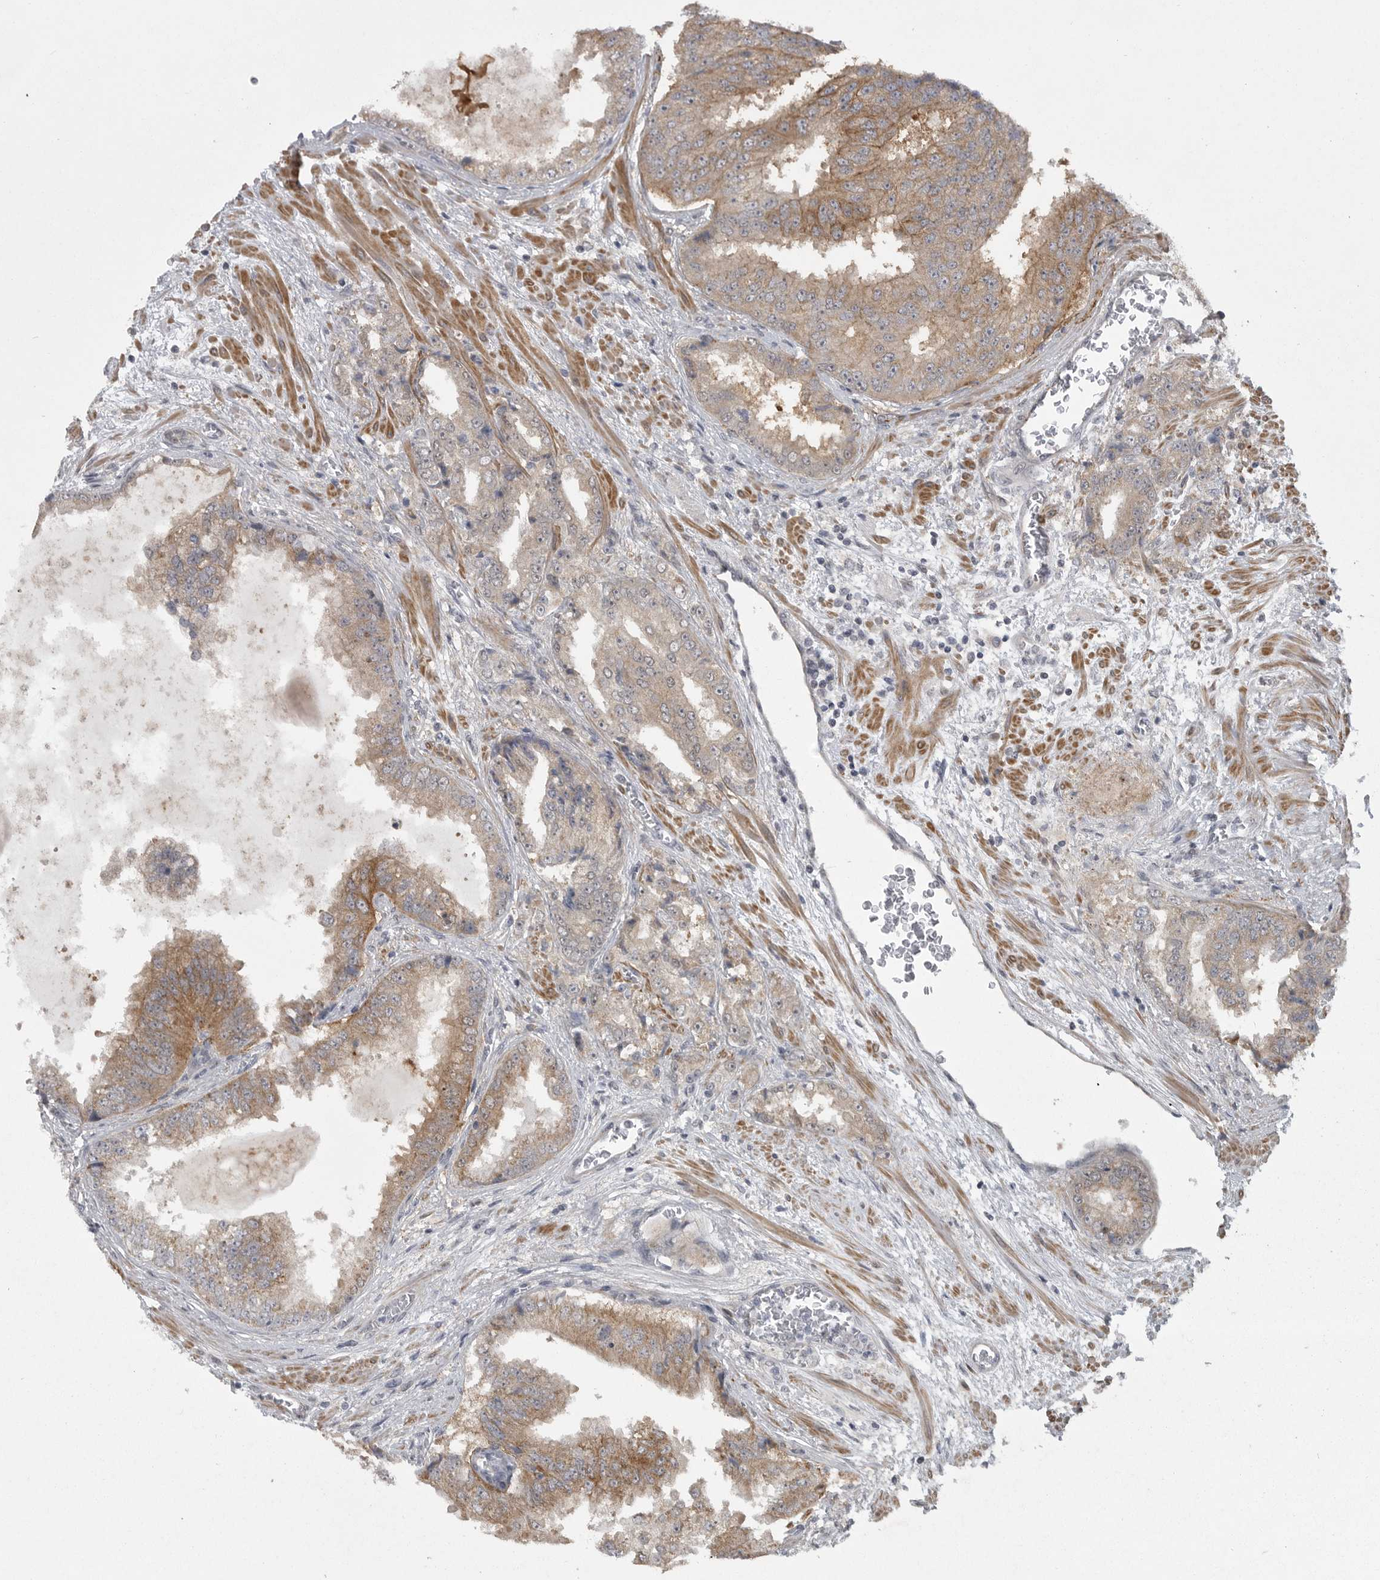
{"staining": {"intensity": "moderate", "quantity": "25%-75%", "location": "cytoplasmic/membranous"}, "tissue": "prostate cancer", "cell_type": "Tumor cells", "image_type": "cancer", "snomed": [{"axis": "morphology", "description": "Adenocarcinoma, High grade"}, {"axis": "topography", "description": "Prostate"}], "caption": "Tumor cells show medium levels of moderate cytoplasmic/membranous positivity in about 25%-75% of cells in prostate cancer (high-grade adenocarcinoma).", "gene": "PPP1R9A", "patient": {"sex": "male", "age": 58}}